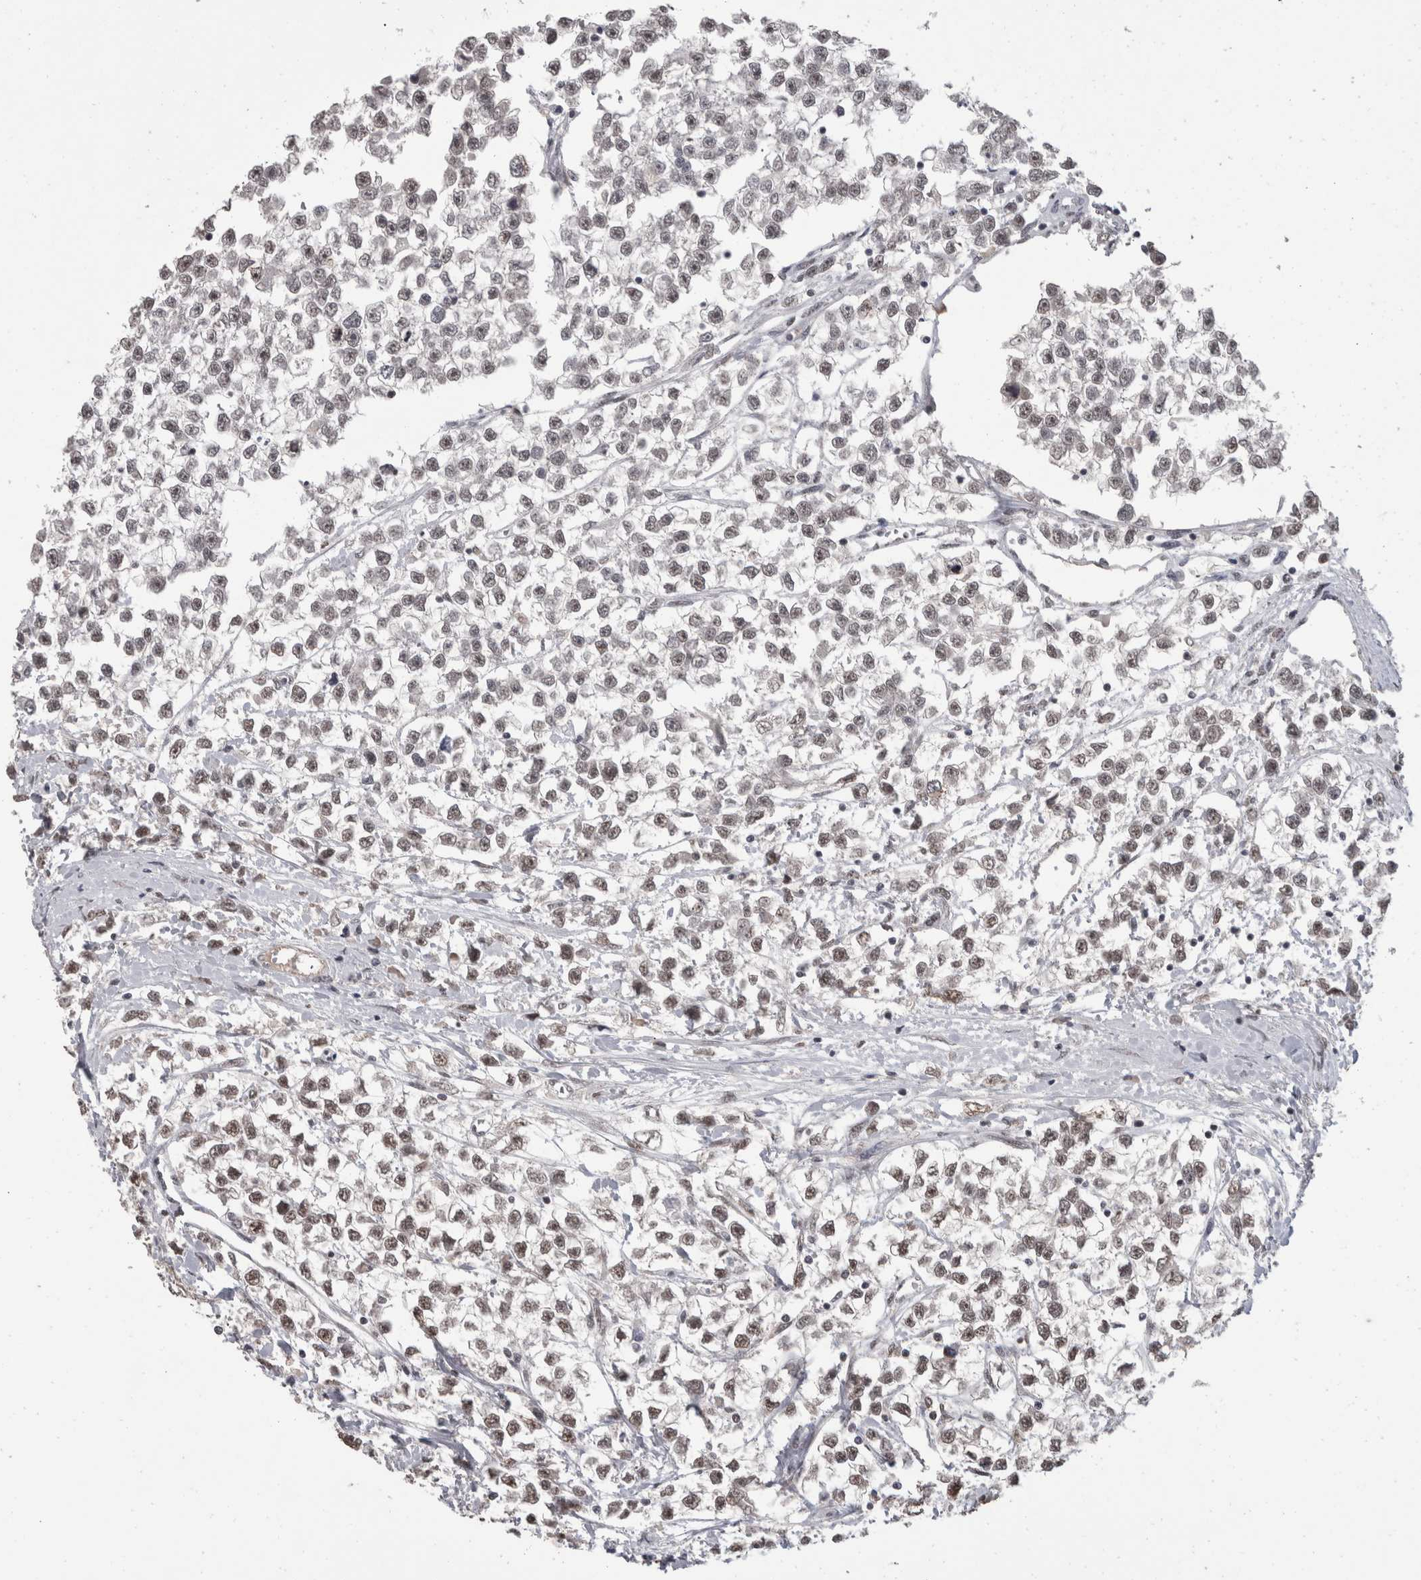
{"staining": {"intensity": "moderate", "quantity": ">75%", "location": "nuclear"}, "tissue": "testis cancer", "cell_type": "Tumor cells", "image_type": "cancer", "snomed": [{"axis": "morphology", "description": "Seminoma, NOS"}, {"axis": "morphology", "description": "Carcinoma, Embryonal, NOS"}, {"axis": "topography", "description": "Testis"}], "caption": "There is medium levels of moderate nuclear staining in tumor cells of testis cancer (seminoma), as demonstrated by immunohistochemical staining (brown color).", "gene": "DDX17", "patient": {"sex": "male", "age": 51}}